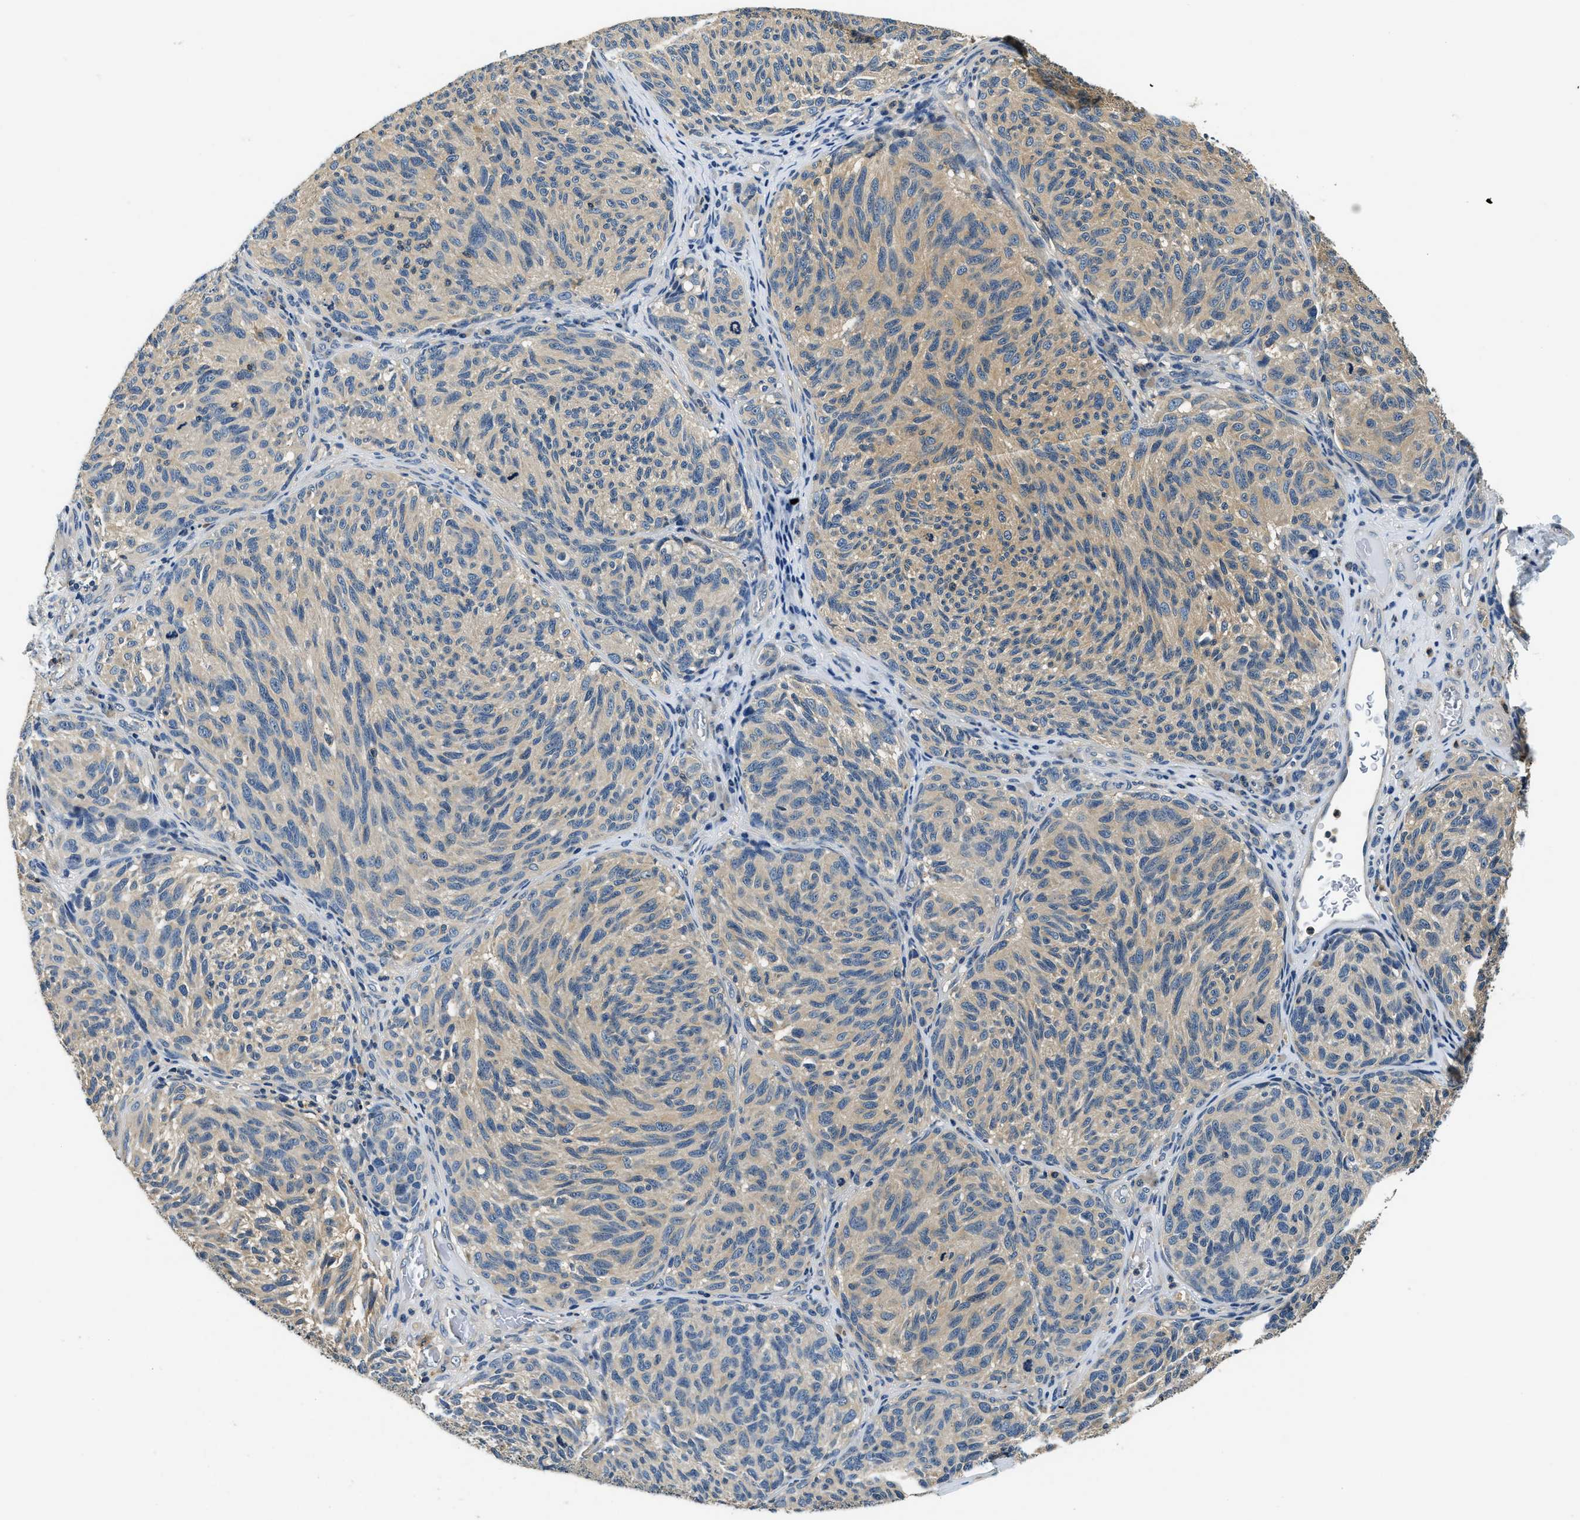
{"staining": {"intensity": "weak", "quantity": ">75%", "location": "cytoplasmic/membranous"}, "tissue": "melanoma", "cell_type": "Tumor cells", "image_type": "cancer", "snomed": [{"axis": "morphology", "description": "Malignant melanoma, NOS"}, {"axis": "topography", "description": "Skin"}], "caption": "Immunohistochemical staining of human malignant melanoma displays low levels of weak cytoplasmic/membranous protein expression in about >75% of tumor cells.", "gene": "RESF1", "patient": {"sex": "female", "age": 73}}